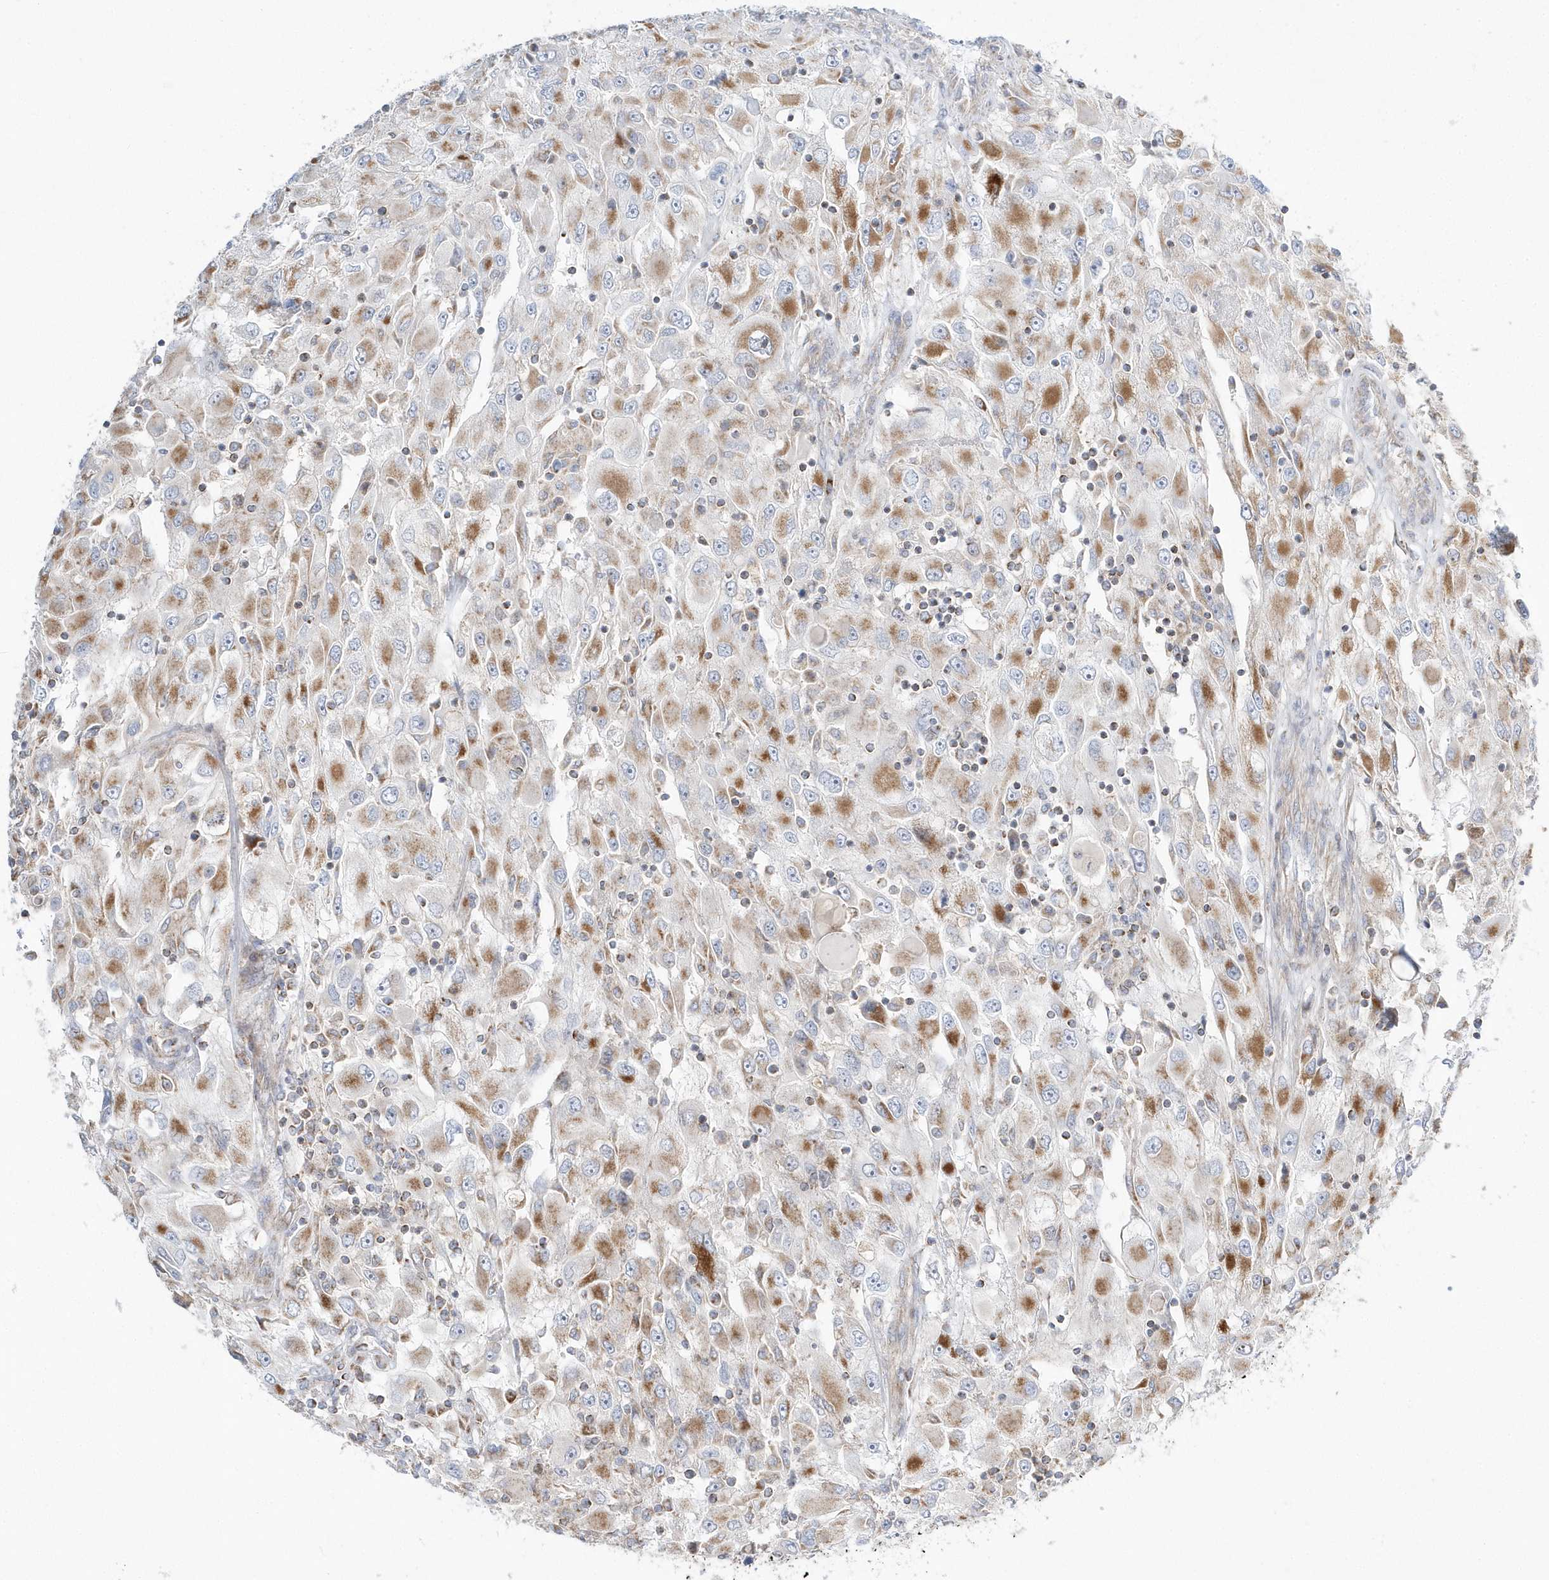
{"staining": {"intensity": "moderate", "quantity": "25%-75%", "location": "cytoplasmic/membranous"}, "tissue": "renal cancer", "cell_type": "Tumor cells", "image_type": "cancer", "snomed": [{"axis": "morphology", "description": "Adenocarcinoma, NOS"}, {"axis": "topography", "description": "Kidney"}], "caption": "Human renal cancer stained with a protein marker reveals moderate staining in tumor cells.", "gene": "OPA1", "patient": {"sex": "female", "age": 52}}